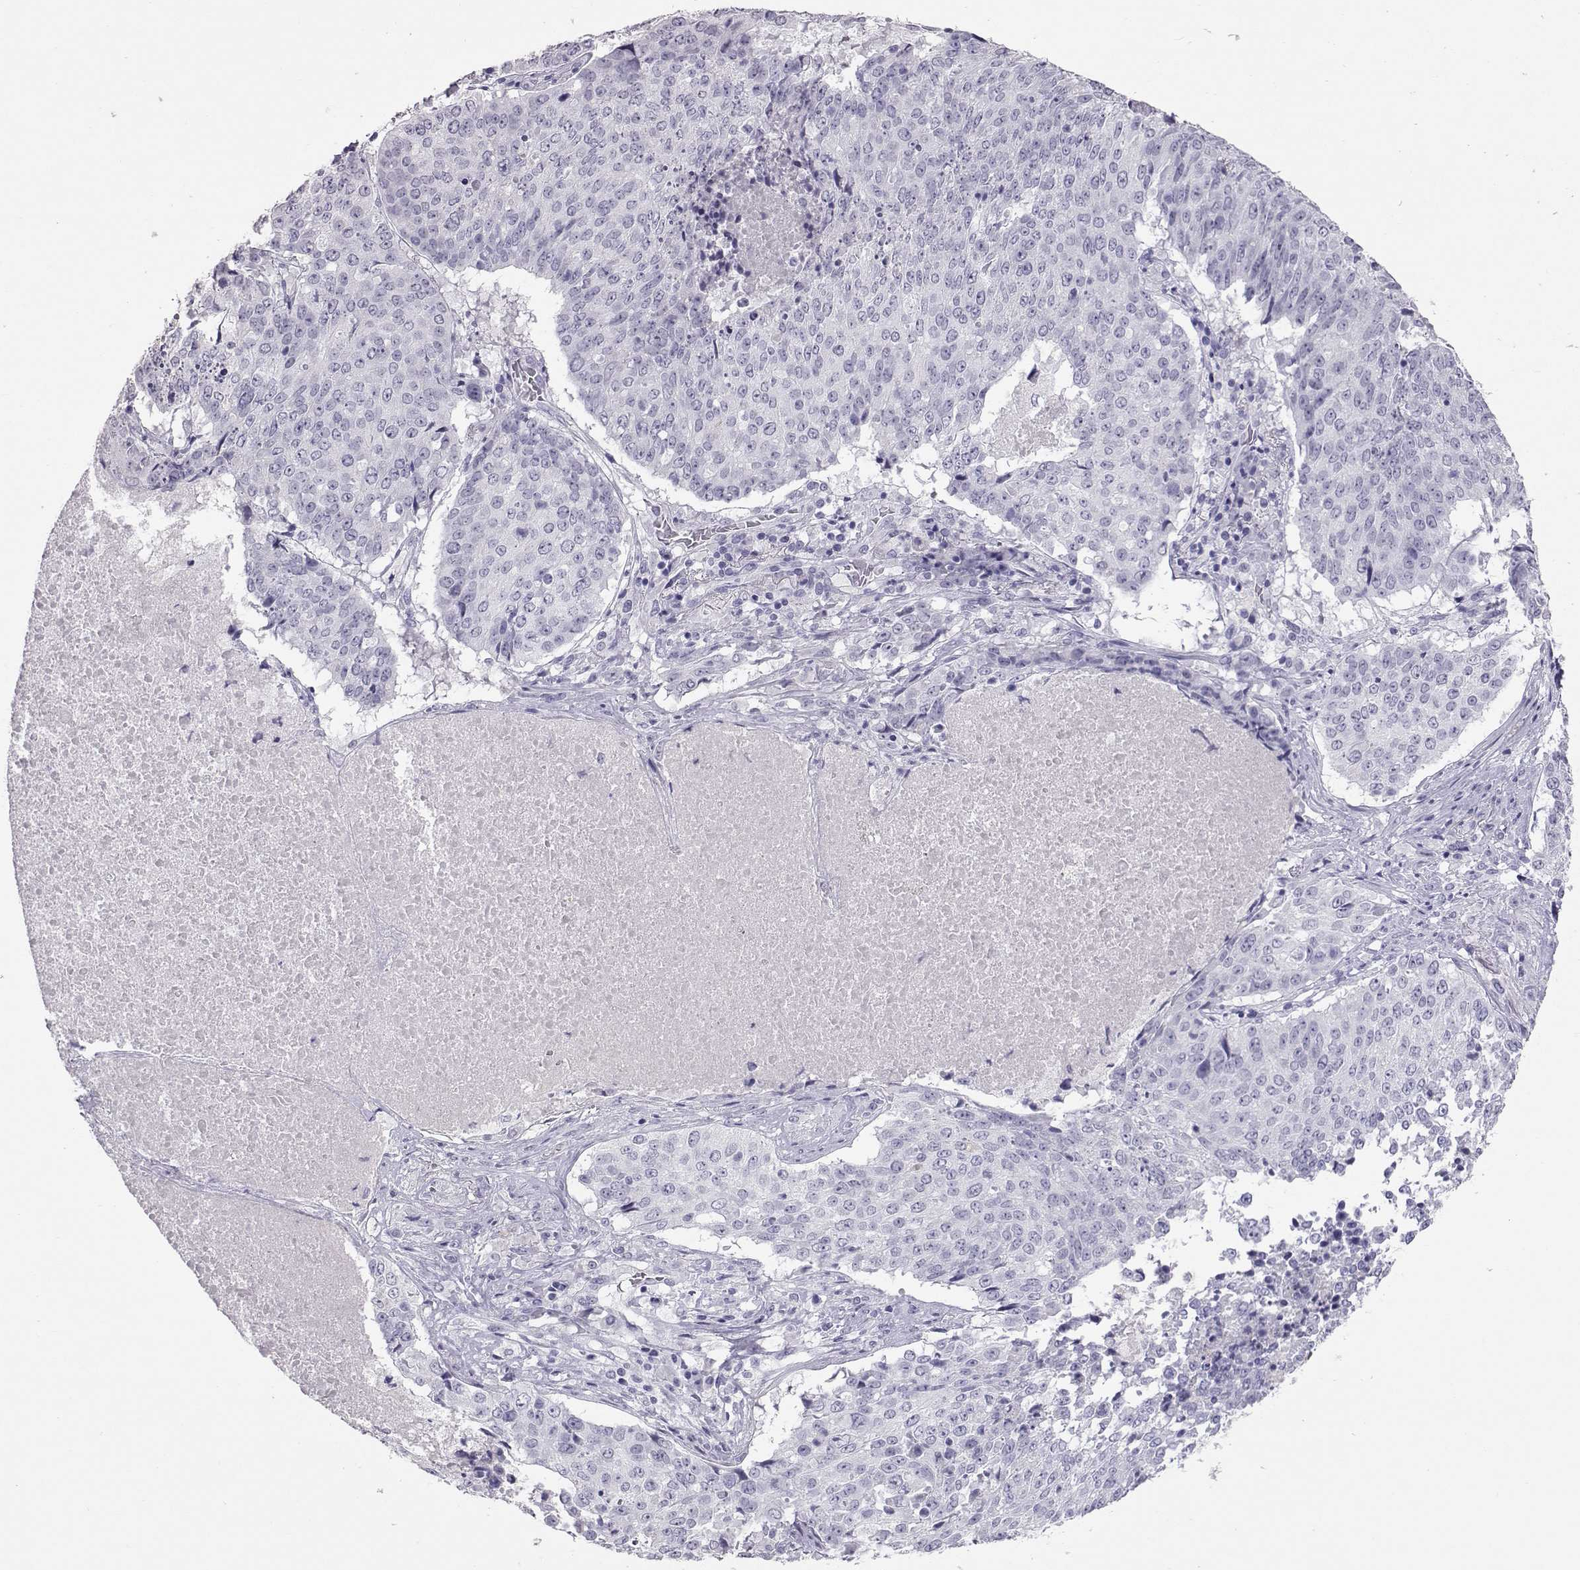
{"staining": {"intensity": "negative", "quantity": "none", "location": "none"}, "tissue": "lung cancer", "cell_type": "Tumor cells", "image_type": "cancer", "snomed": [{"axis": "morphology", "description": "Normal tissue, NOS"}, {"axis": "morphology", "description": "Squamous cell carcinoma, NOS"}, {"axis": "topography", "description": "Bronchus"}, {"axis": "topography", "description": "Lung"}], "caption": "This is a micrograph of immunohistochemistry staining of lung cancer, which shows no expression in tumor cells.", "gene": "PMCH", "patient": {"sex": "male", "age": 64}}